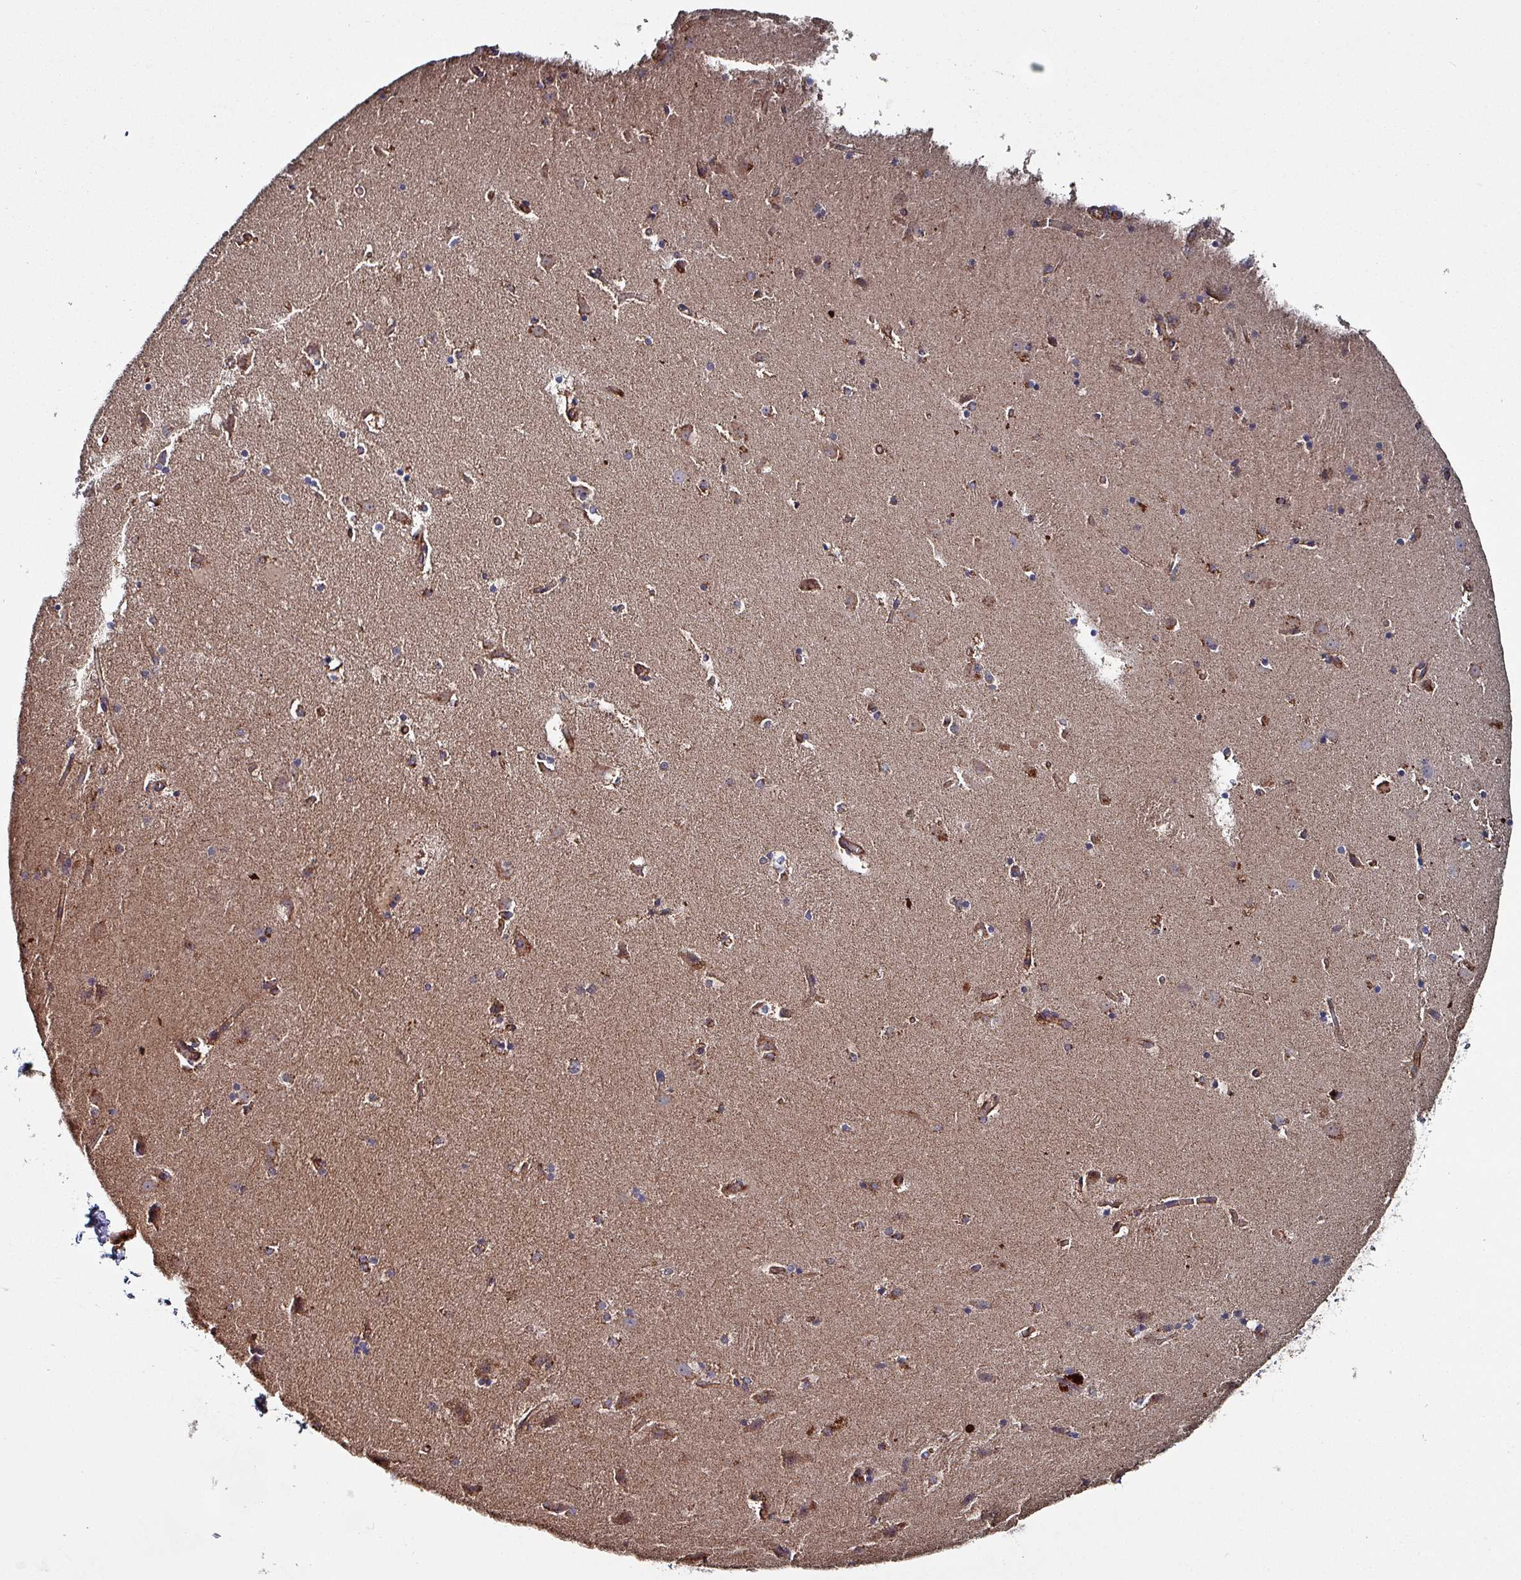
{"staining": {"intensity": "strong", "quantity": "<25%", "location": "cytoplasmic/membranous"}, "tissue": "caudate", "cell_type": "Glial cells", "image_type": "normal", "snomed": [{"axis": "morphology", "description": "Normal tissue, NOS"}, {"axis": "topography", "description": "Lateral ventricle wall"}], "caption": "An image showing strong cytoplasmic/membranous positivity in approximately <25% of glial cells in normal caudate, as visualized by brown immunohistochemical staining.", "gene": "ANO10", "patient": {"sex": "male", "age": 45}}